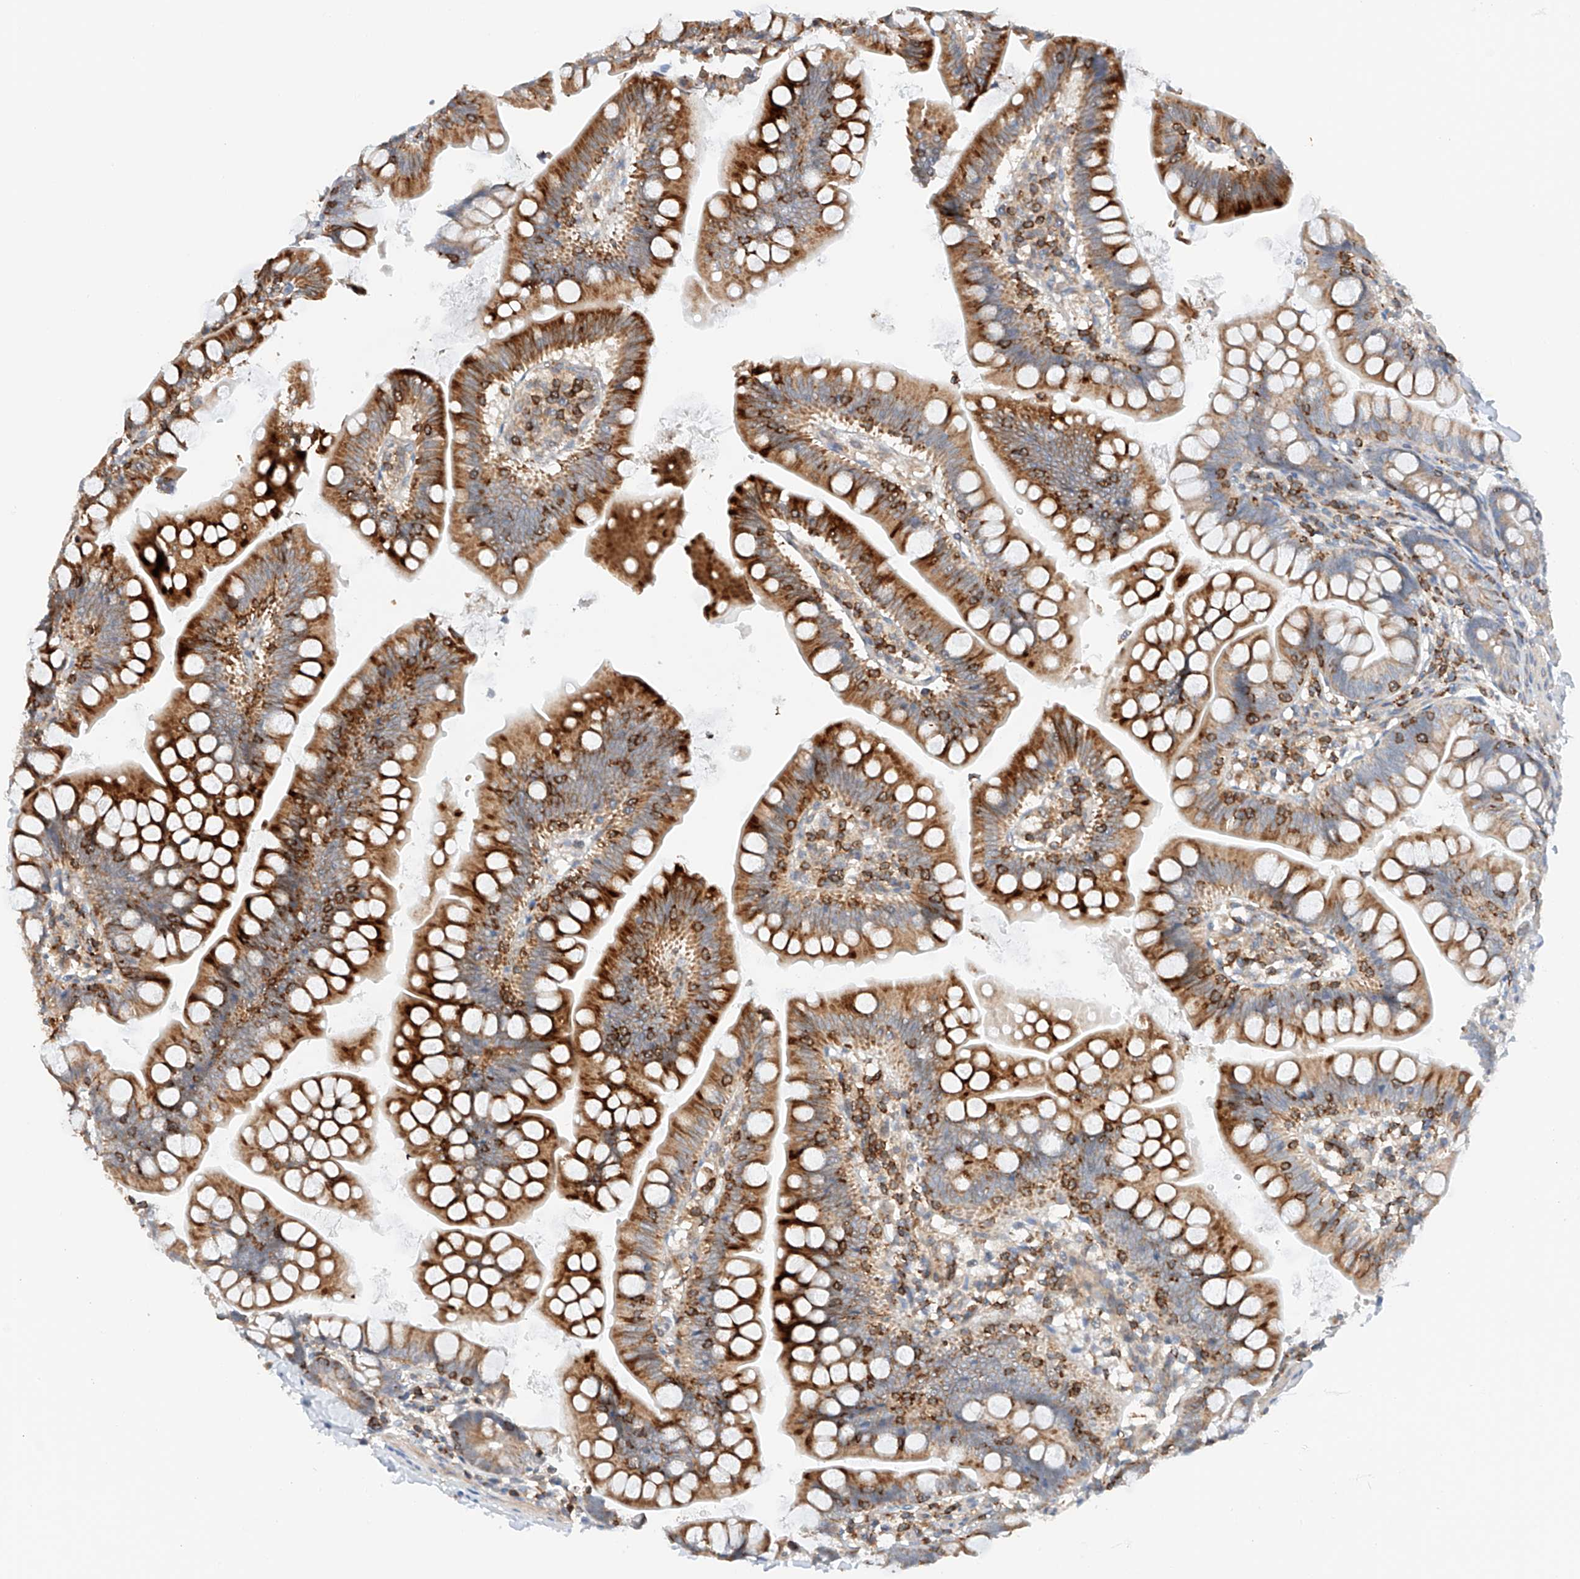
{"staining": {"intensity": "strong", "quantity": ">75%", "location": "cytoplasmic/membranous"}, "tissue": "small intestine", "cell_type": "Glandular cells", "image_type": "normal", "snomed": [{"axis": "morphology", "description": "Normal tissue, NOS"}, {"axis": "topography", "description": "Small intestine"}], "caption": "A high-resolution photomicrograph shows immunohistochemistry (IHC) staining of normal small intestine, which shows strong cytoplasmic/membranous expression in approximately >75% of glandular cells.", "gene": "MFN2", "patient": {"sex": "male", "age": 7}}